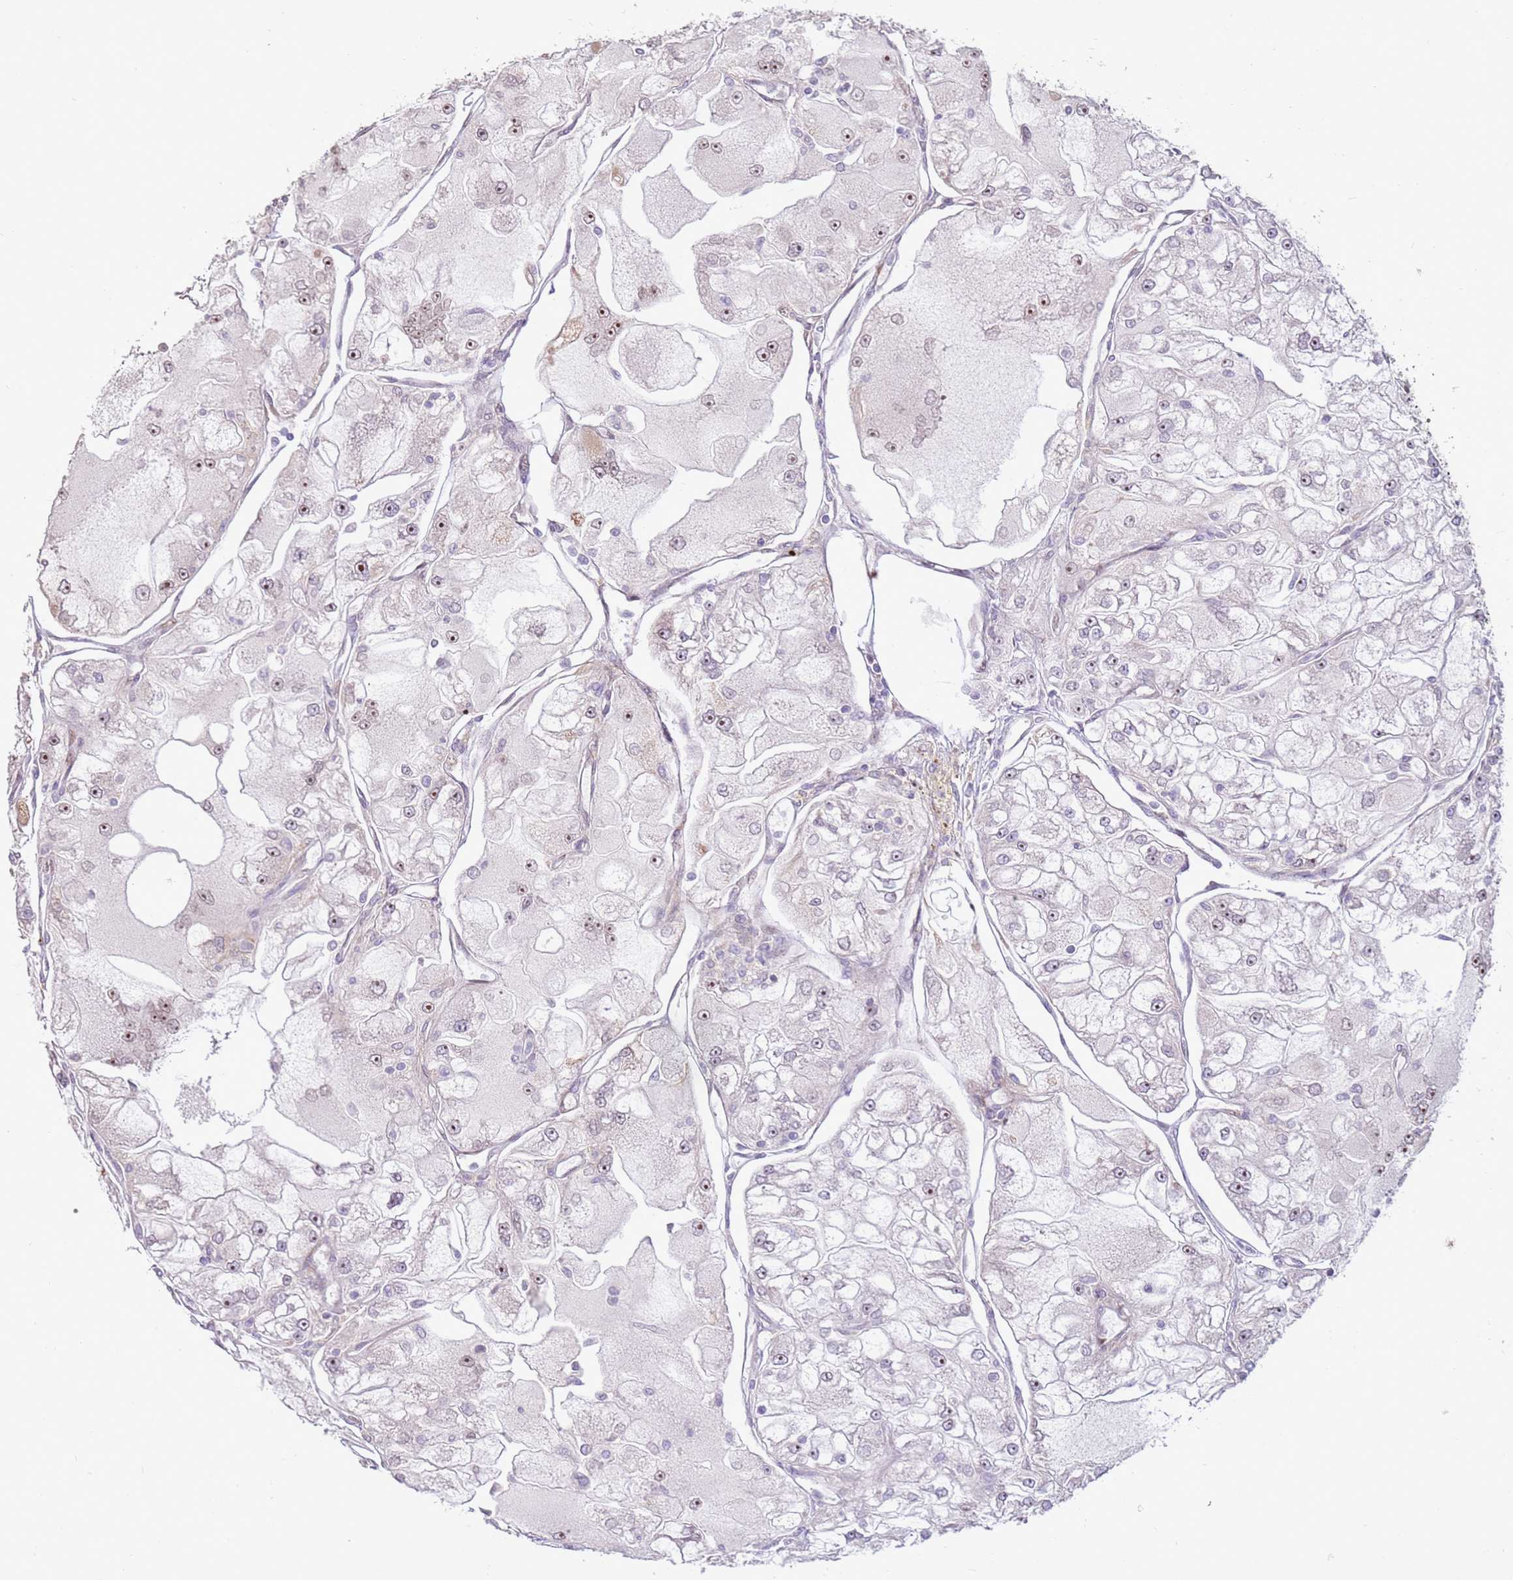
{"staining": {"intensity": "weak", "quantity": "25%-75%", "location": "nuclear"}, "tissue": "renal cancer", "cell_type": "Tumor cells", "image_type": "cancer", "snomed": [{"axis": "morphology", "description": "Adenocarcinoma, NOS"}, {"axis": "topography", "description": "Kidney"}], "caption": "Renal cancer (adenocarcinoma) stained for a protein (brown) demonstrates weak nuclear positive positivity in about 25%-75% of tumor cells.", "gene": "LGI4", "patient": {"sex": "female", "age": 72}}